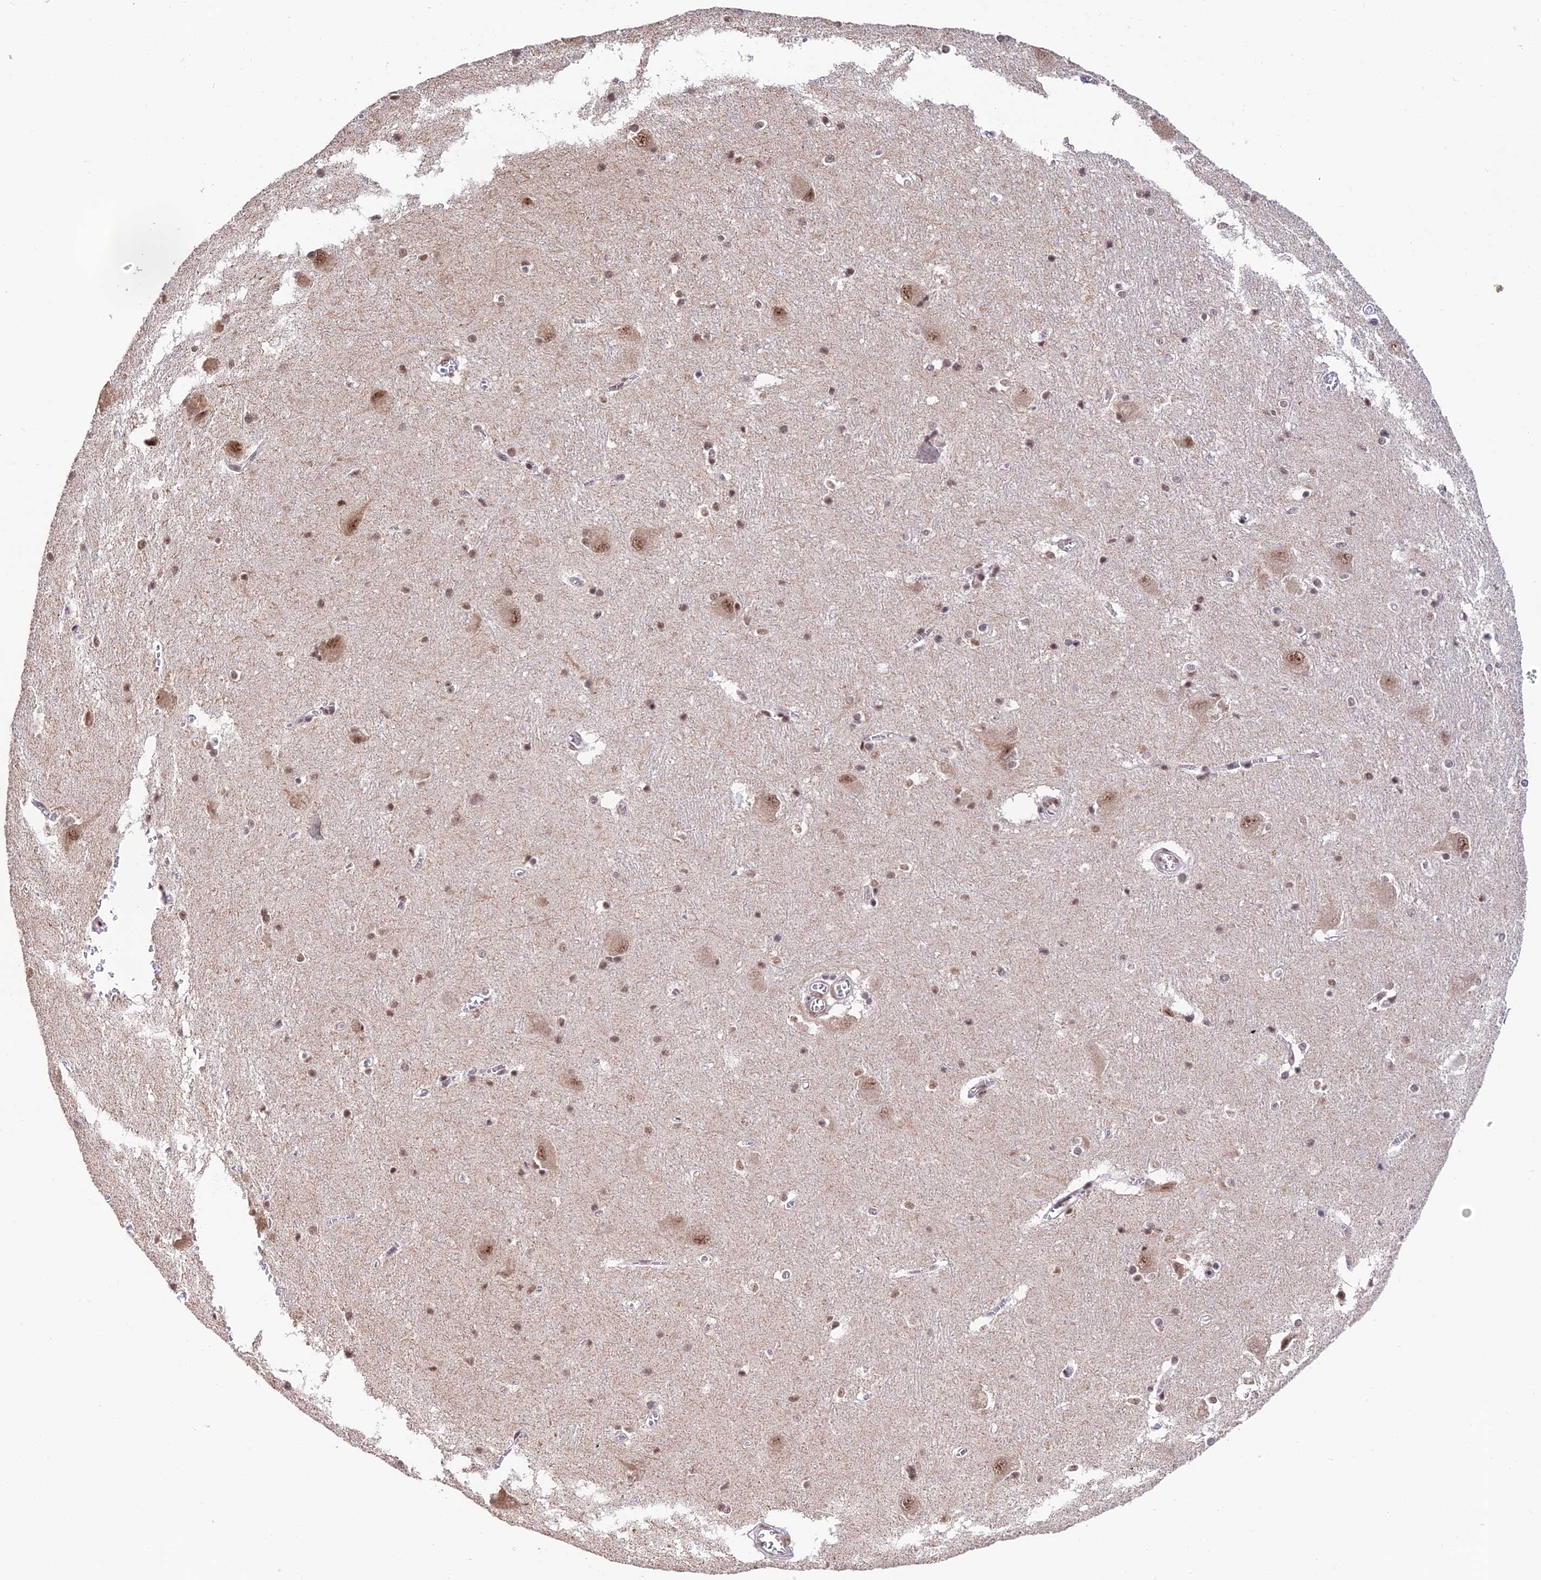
{"staining": {"intensity": "moderate", "quantity": ">75%", "location": "nuclear"}, "tissue": "caudate", "cell_type": "Glial cells", "image_type": "normal", "snomed": [{"axis": "morphology", "description": "Normal tissue, NOS"}, {"axis": "topography", "description": "Lateral ventricle wall"}], "caption": "IHC micrograph of normal human caudate stained for a protein (brown), which demonstrates medium levels of moderate nuclear staining in approximately >75% of glial cells.", "gene": "THOC7", "patient": {"sex": "male", "age": 37}}